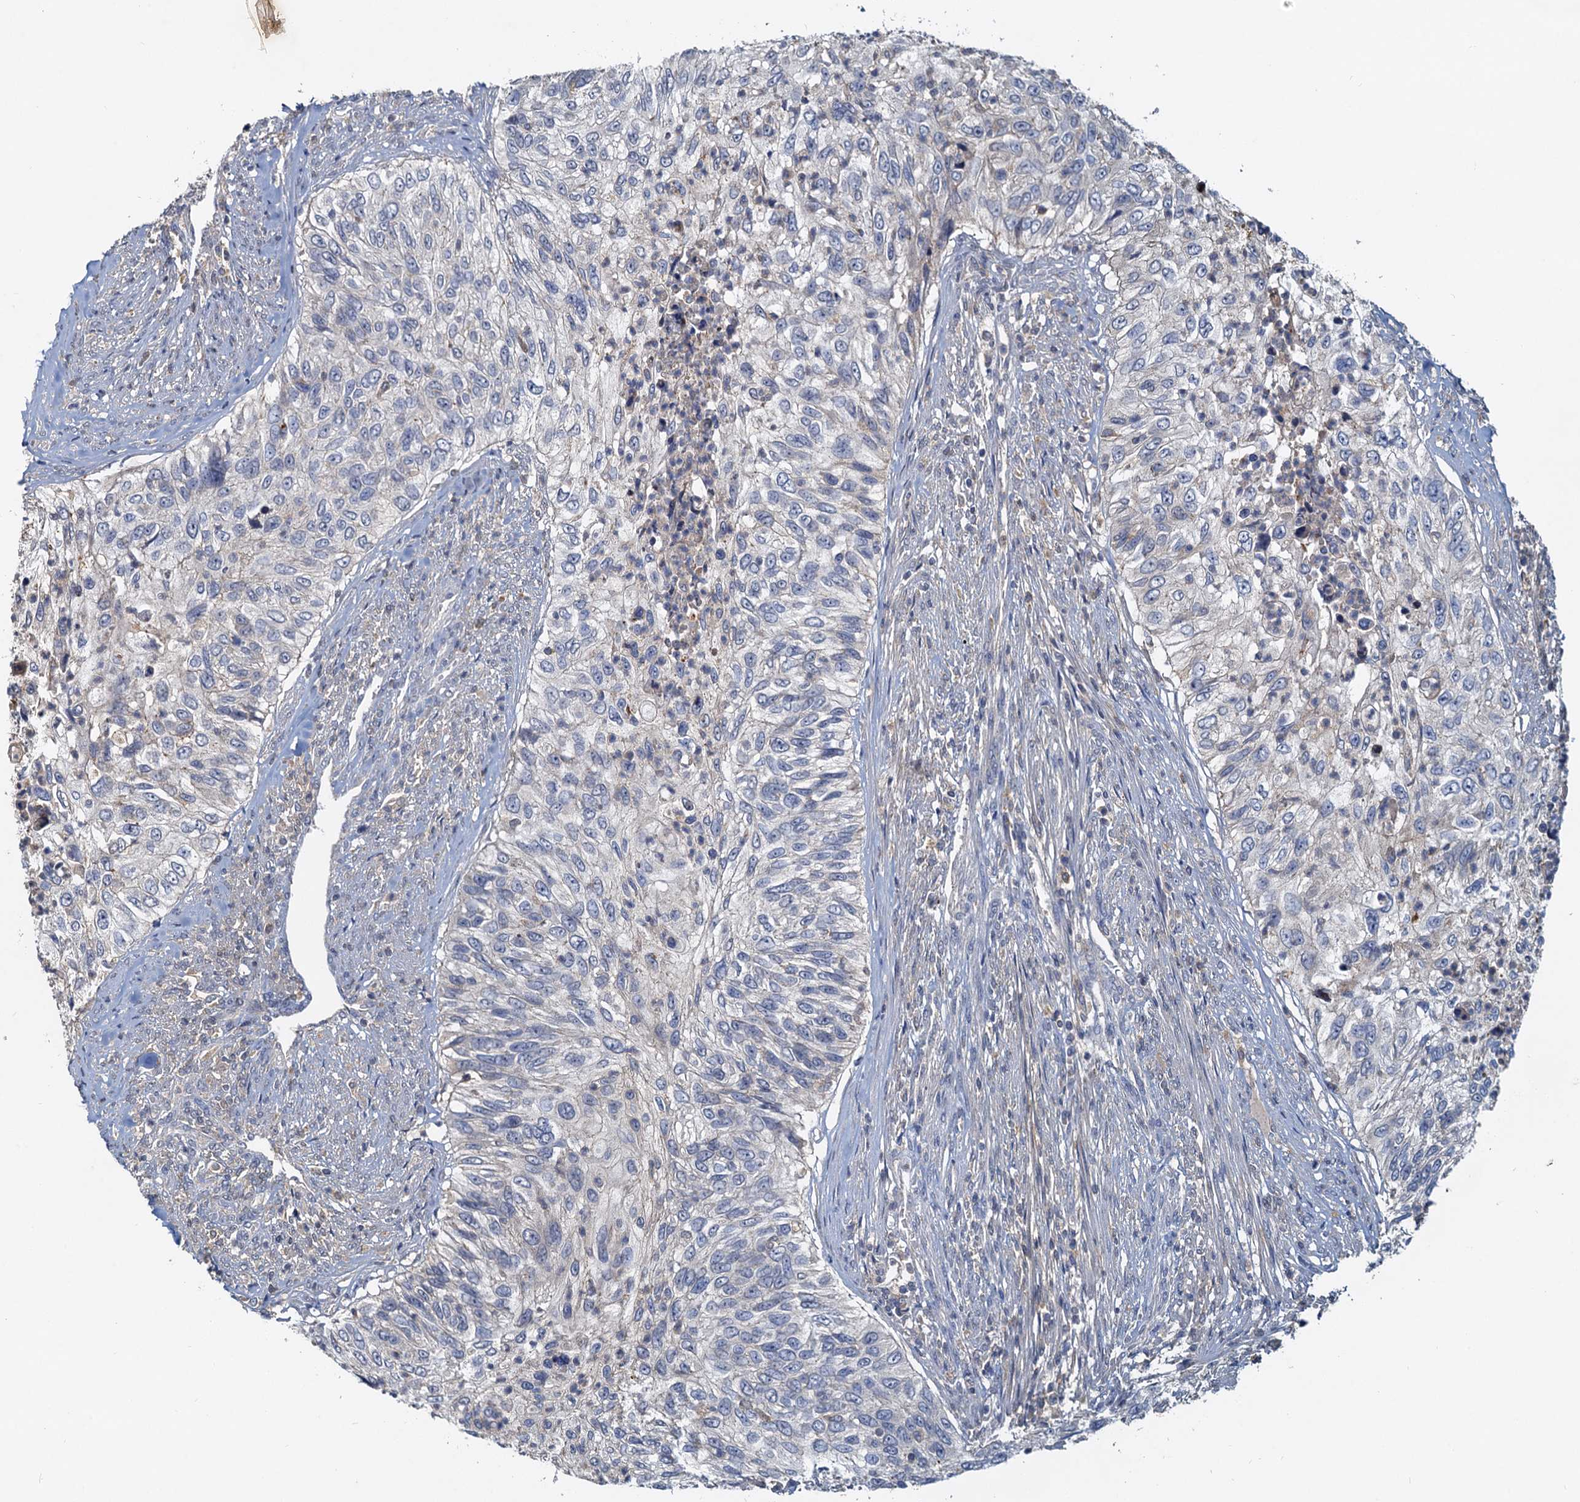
{"staining": {"intensity": "negative", "quantity": "none", "location": "none"}, "tissue": "urothelial cancer", "cell_type": "Tumor cells", "image_type": "cancer", "snomed": [{"axis": "morphology", "description": "Urothelial carcinoma, High grade"}, {"axis": "topography", "description": "Urinary bladder"}], "caption": "Protein analysis of urothelial cancer shows no significant expression in tumor cells.", "gene": "TOLLIP", "patient": {"sex": "female", "age": 60}}